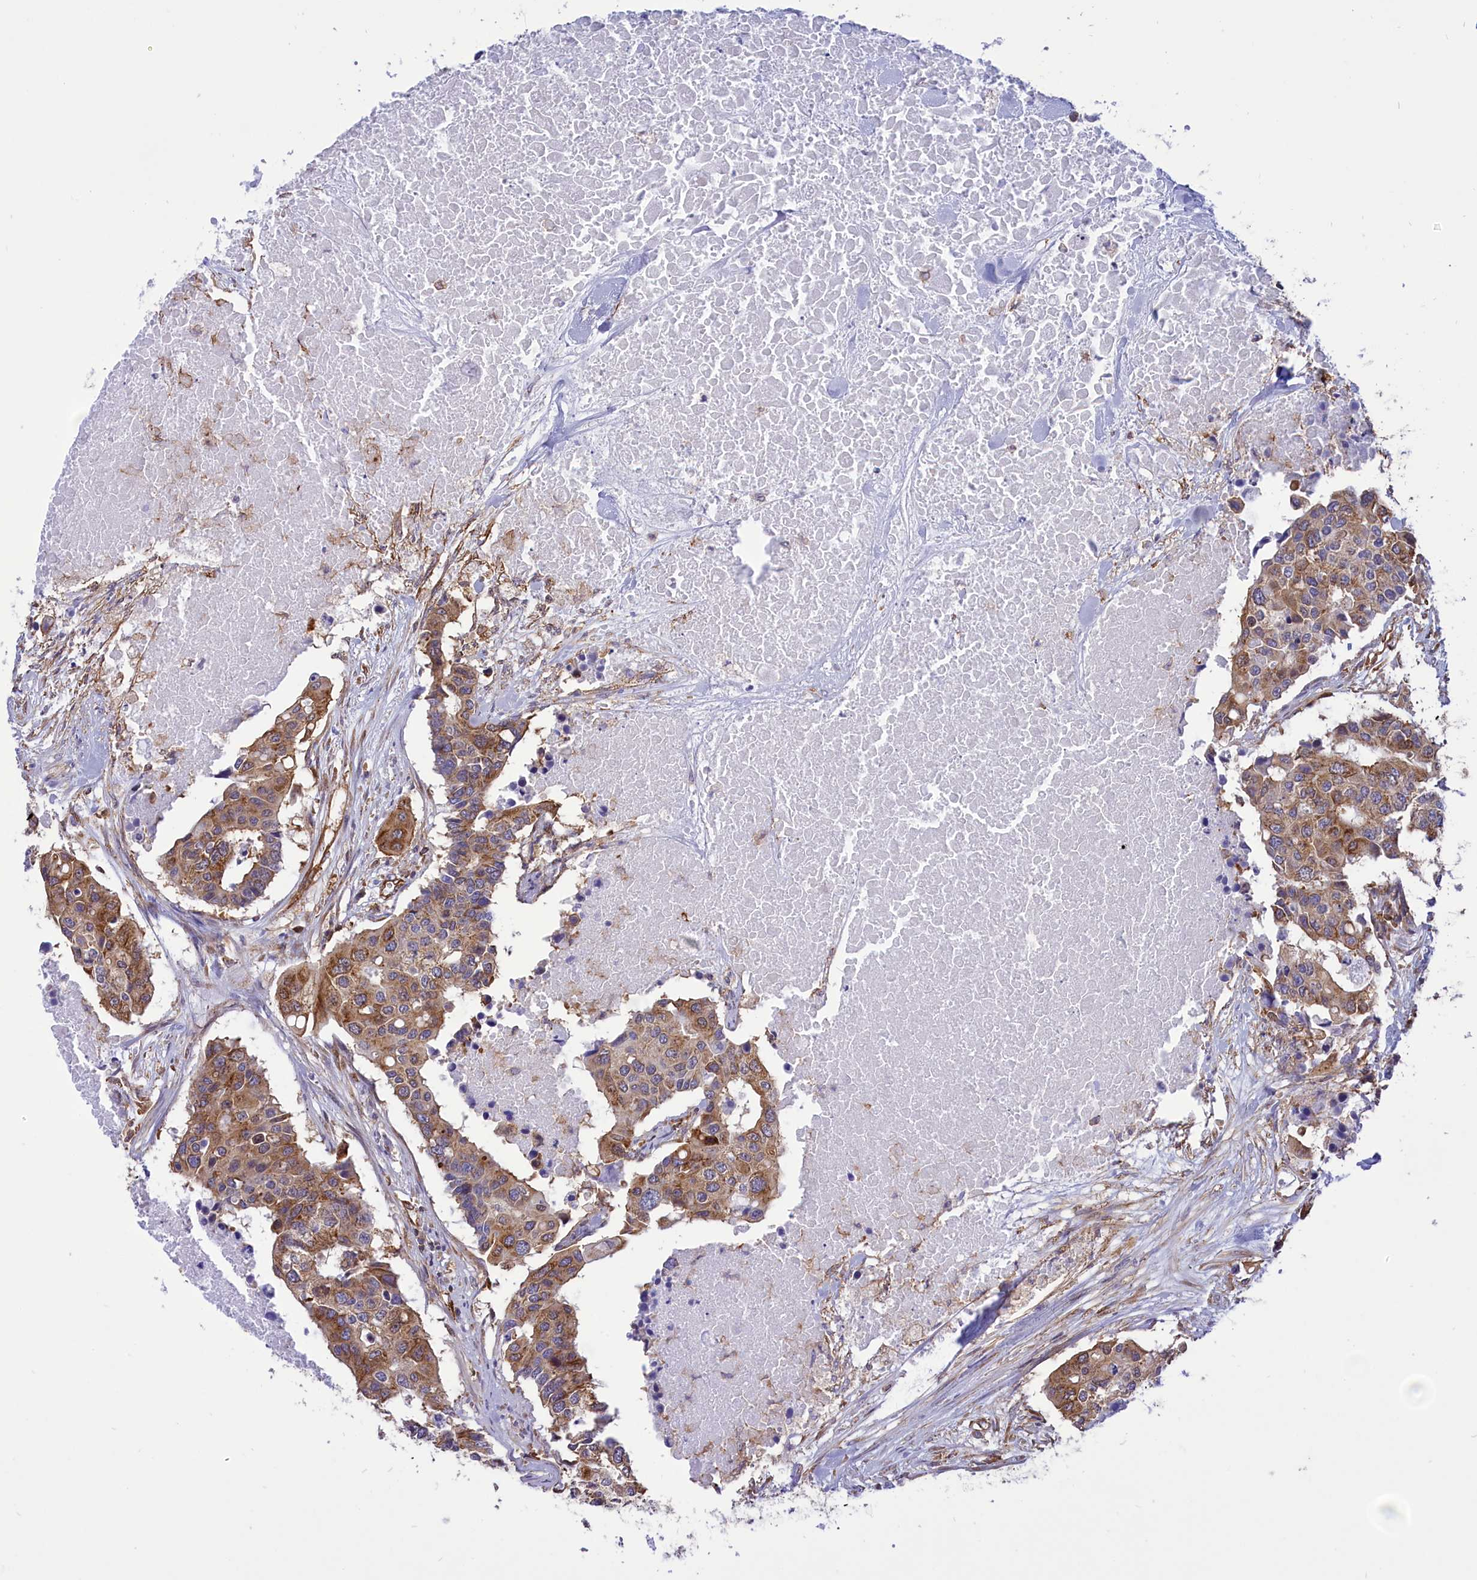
{"staining": {"intensity": "moderate", "quantity": ">75%", "location": "cytoplasmic/membranous"}, "tissue": "colorectal cancer", "cell_type": "Tumor cells", "image_type": "cancer", "snomed": [{"axis": "morphology", "description": "Adenocarcinoma, NOS"}, {"axis": "topography", "description": "Colon"}], "caption": "The micrograph displays a brown stain indicating the presence of a protein in the cytoplasmic/membranous of tumor cells in colorectal cancer. (DAB IHC with brightfield microscopy, high magnification).", "gene": "SEPTIN9", "patient": {"sex": "male", "age": 77}}